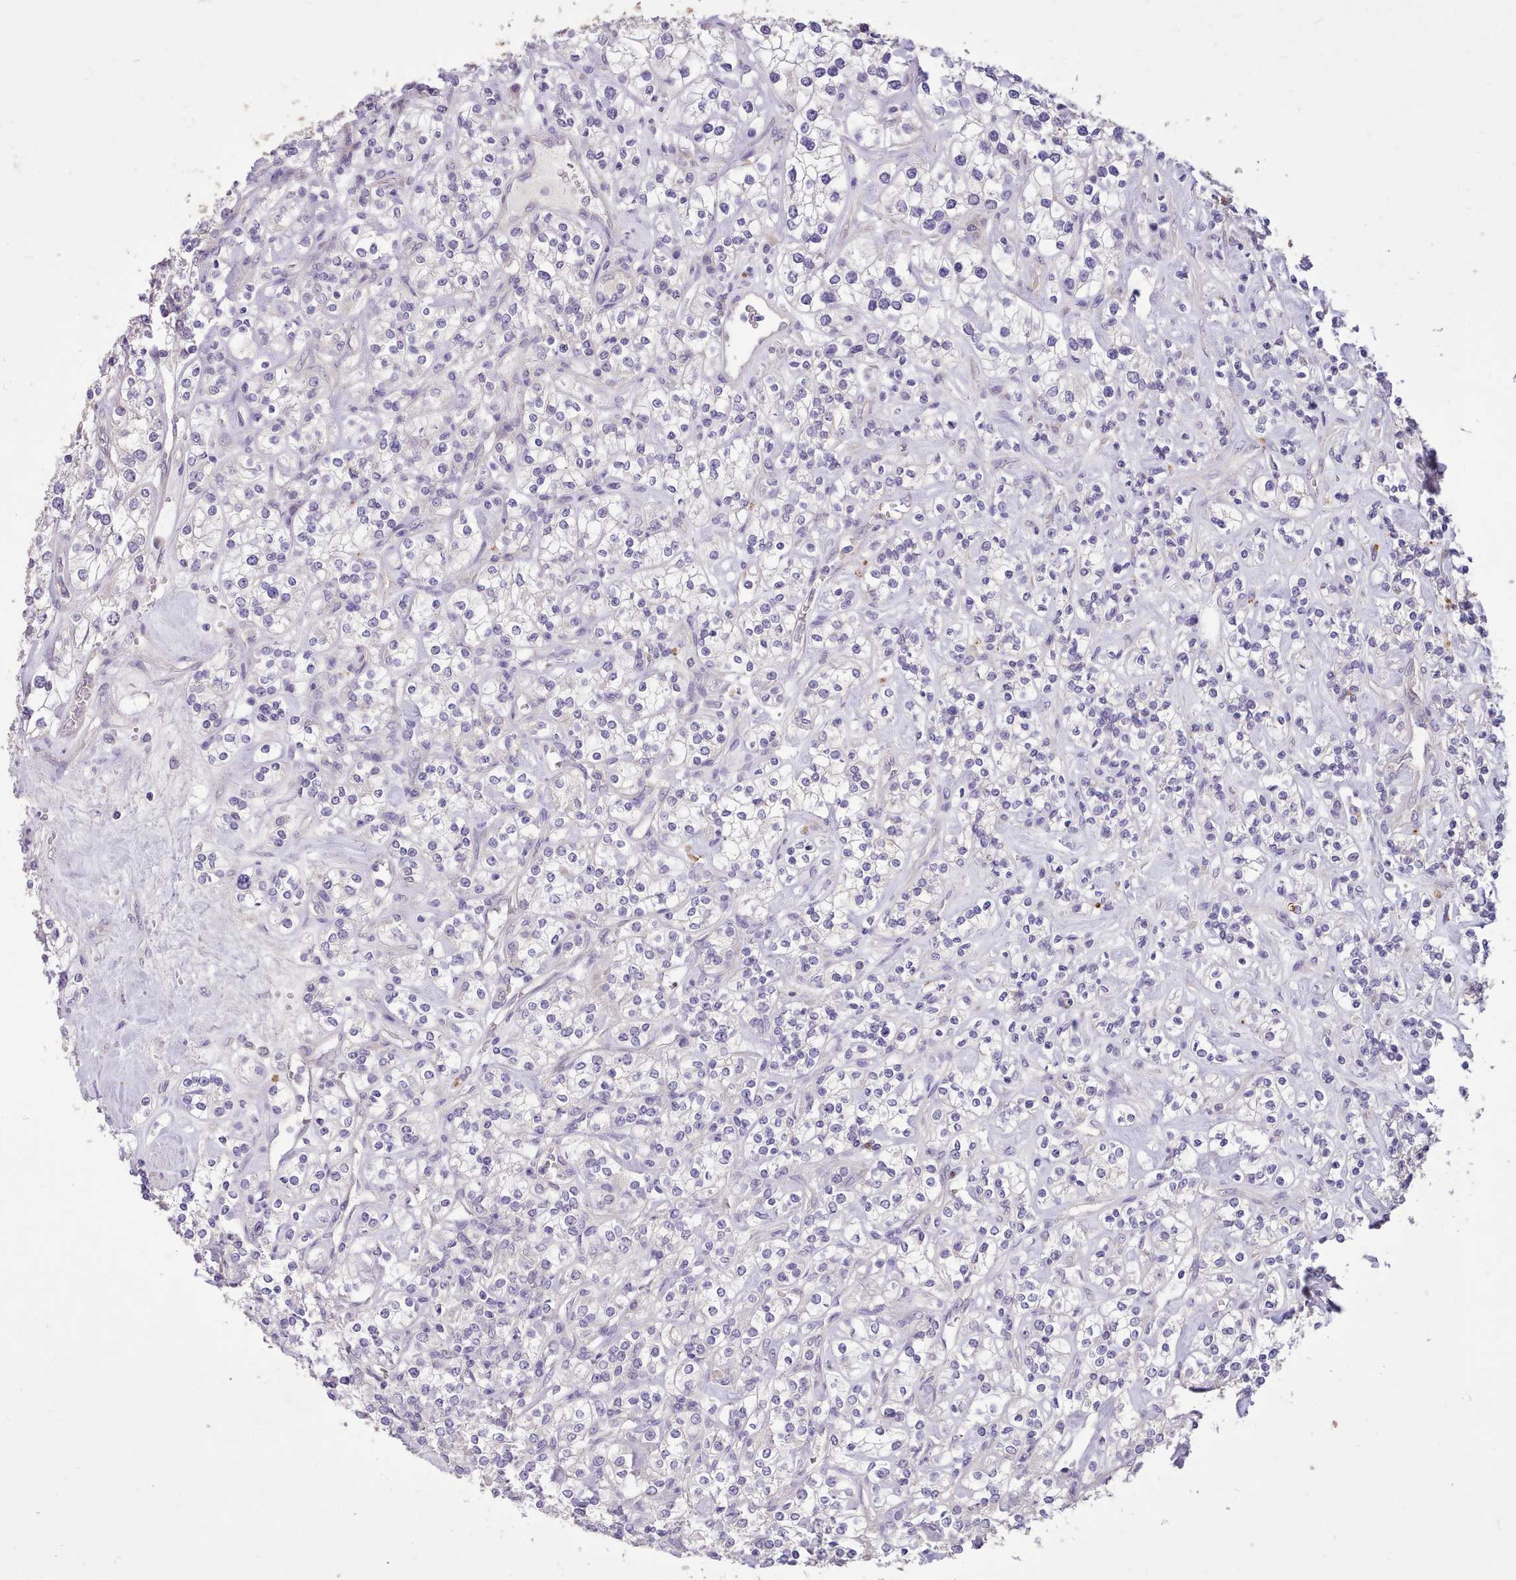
{"staining": {"intensity": "negative", "quantity": "none", "location": "none"}, "tissue": "renal cancer", "cell_type": "Tumor cells", "image_type": "cancer", "snomed": [{"axis": "morphology", "description": "Adenocarcinoma, NOS"}, {"axis": "topography", "description": "Kidney"}], "caption": "Immunohistochemistry (IHC) histopathology image of renal cancer (adenocarcinoma) stained for a protein (brown), which displays no expression in tumor cells. (DAB (3,3'-diaminobenzidine) immunohistochemistry, high magnification).", "gene": "ZNF607", "patient": {"sex": "male", "age": 77}}